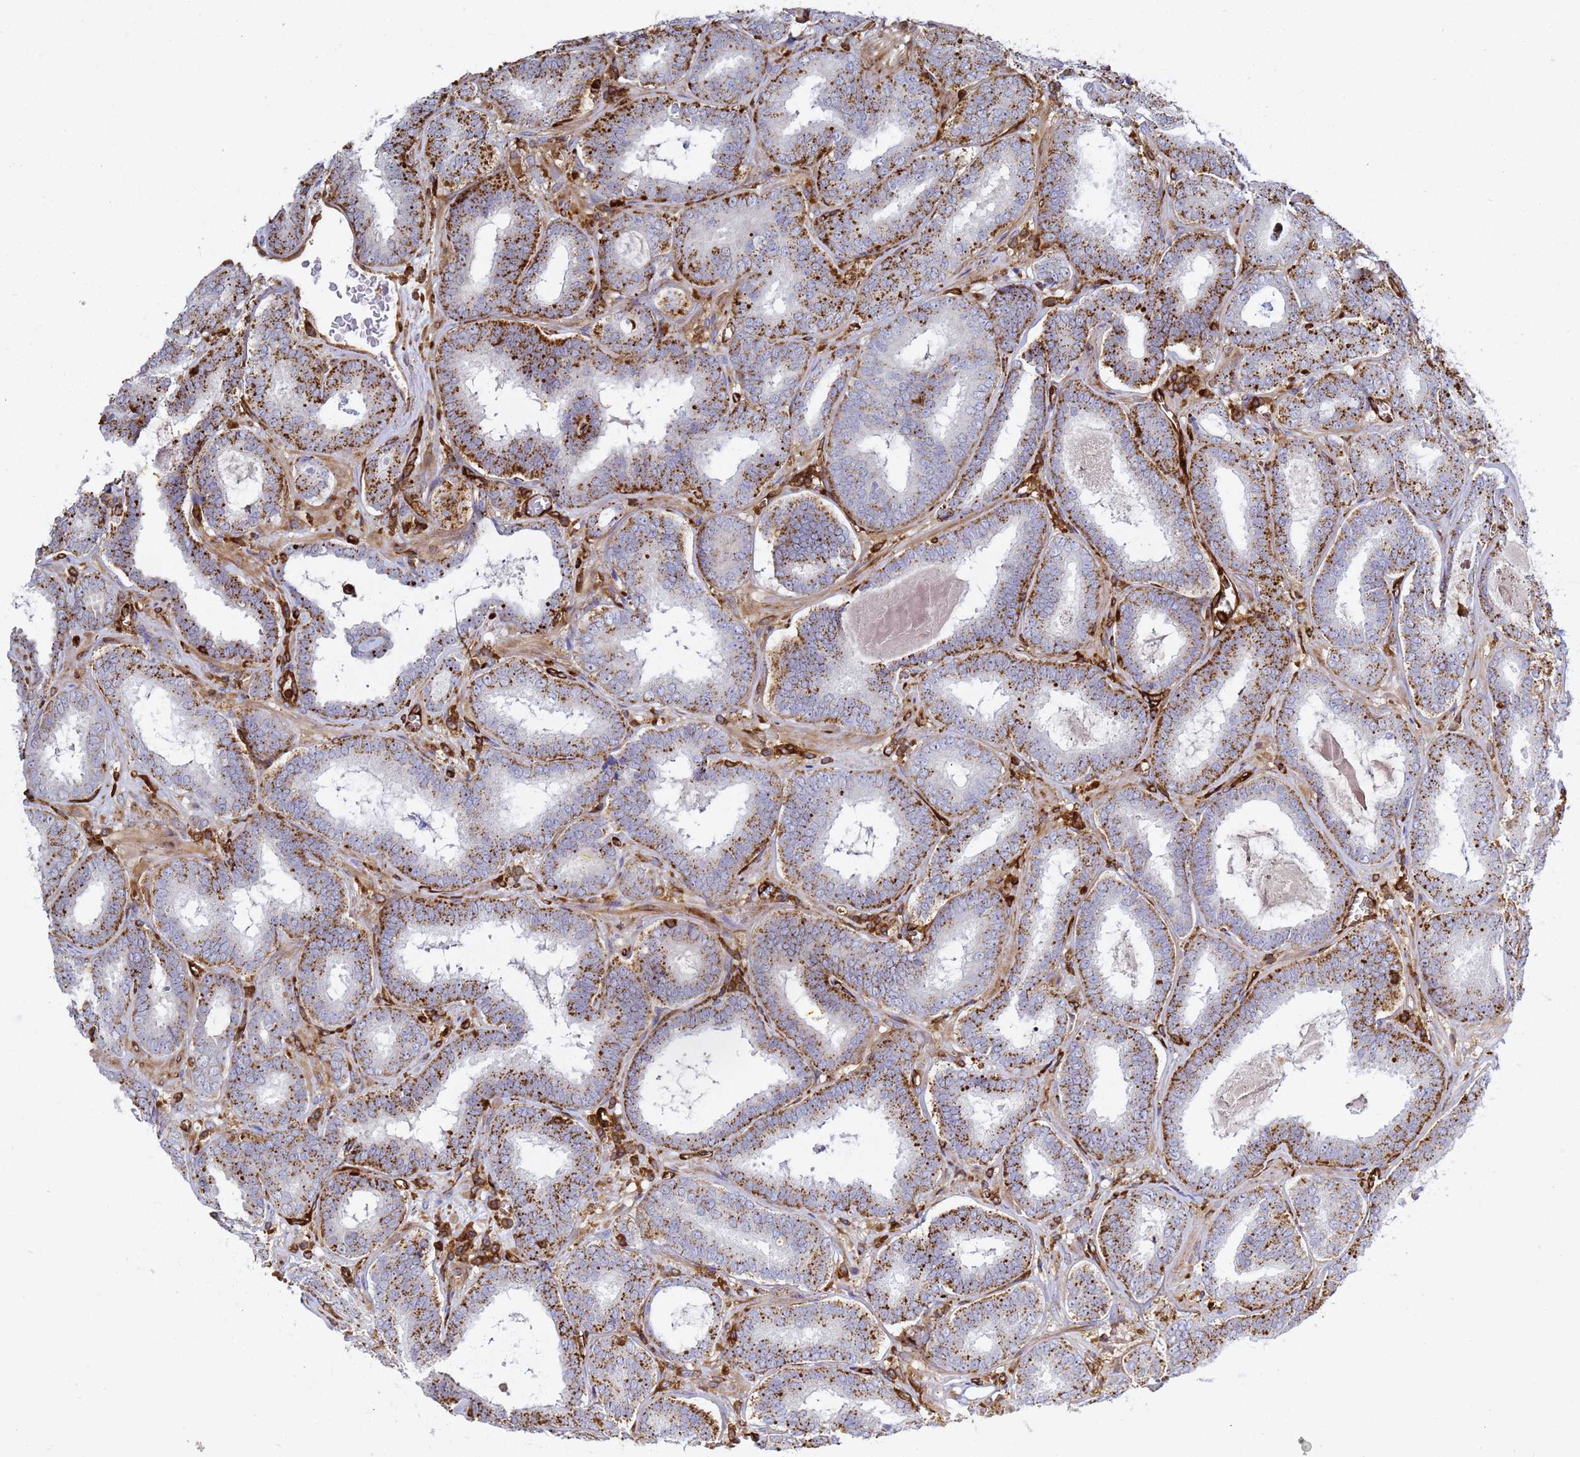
{"staining": {"intensity": "weak", "quantity": "25%-75%", "location": "cytoplasmic/membranous"}, "tissue": "prostate cancer", "cell_type": "Tumor cells", "image_type": "cancer", "snomed": [{"axis": "morphology", "description": "Adenocarcinoma, High grade"}, {"axis": "topography", "description": "Prostate"}], "caption": "Immunohistochemistry (IHC) image of neoplastic tissue: prostate cancer stained using IHC demonstrates low levels of weak protein expression localized specifically in the cytoplasmic/membranous of tumor cells, appearing as a cytoplasmic/membranous brown color.", "gene": "ZBTB8OS", "patient": {"sex": "male", "age": 72}}